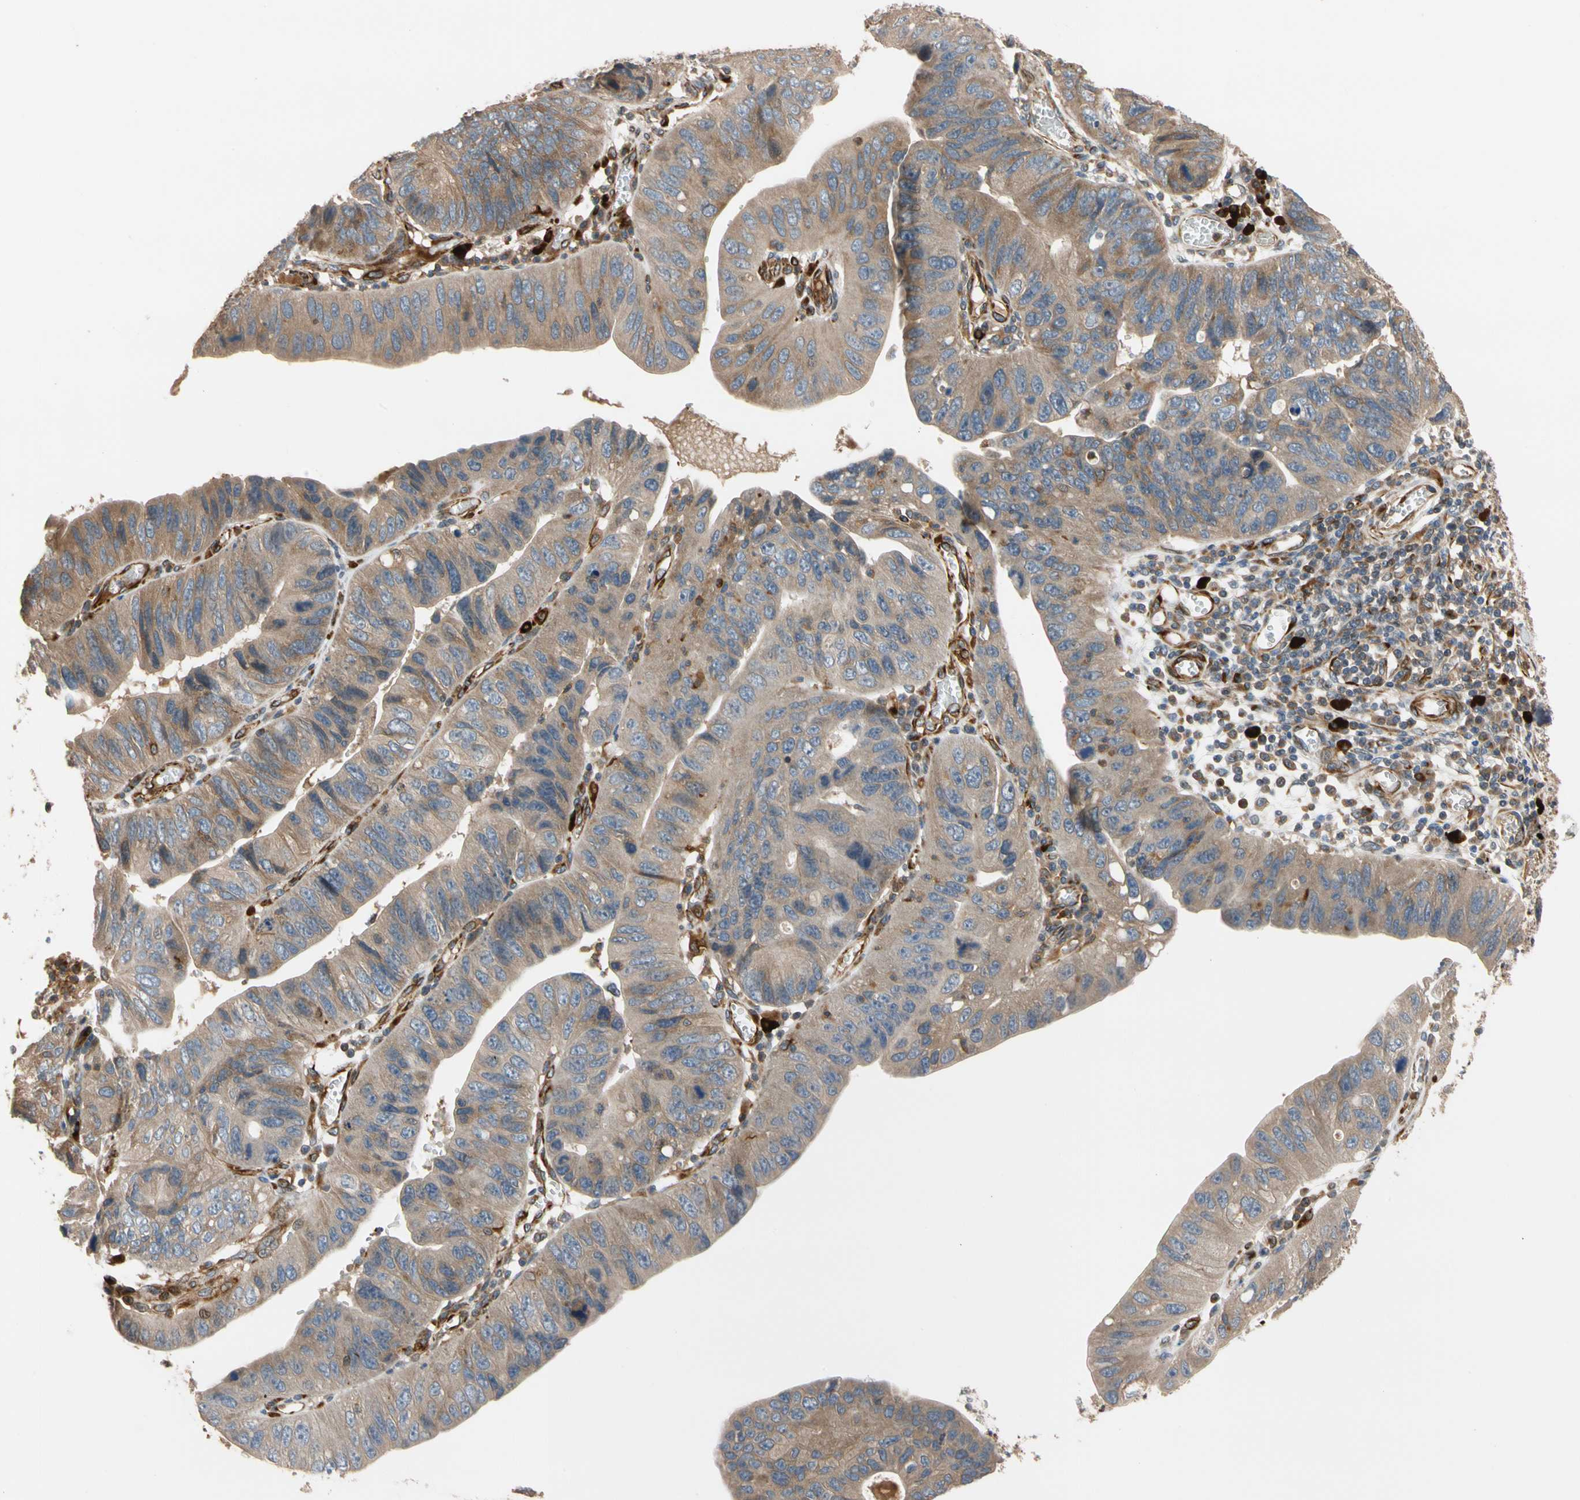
{"staining": {"intensity": "moderate", "quantity": ">75%", "location": "cytoplasmic/membranous"}, "tissue": "stomach cancer", "cell_type": "Tumor cells", "image_type": "cancer", "snomed": [{"axis": "morphology", "description": "Adenocarcinoma, NOS"}, {"axis": "topography", "description": "Stomach"}], "caption": "The photomicrograph displays a brown stain indicating the presence of a protein in the cytoplasmic/membranous of tumor cells in stomach cancer (adenocarcinoma). The protein of interest is stained brown, and the nuclei are stained in blue (DAB (3,3'-diaminobenzidine) IHC with brightfield microscopy, high magnification).", "gene": "FGD6", "patient": {"sex": "male", "age": 59}}